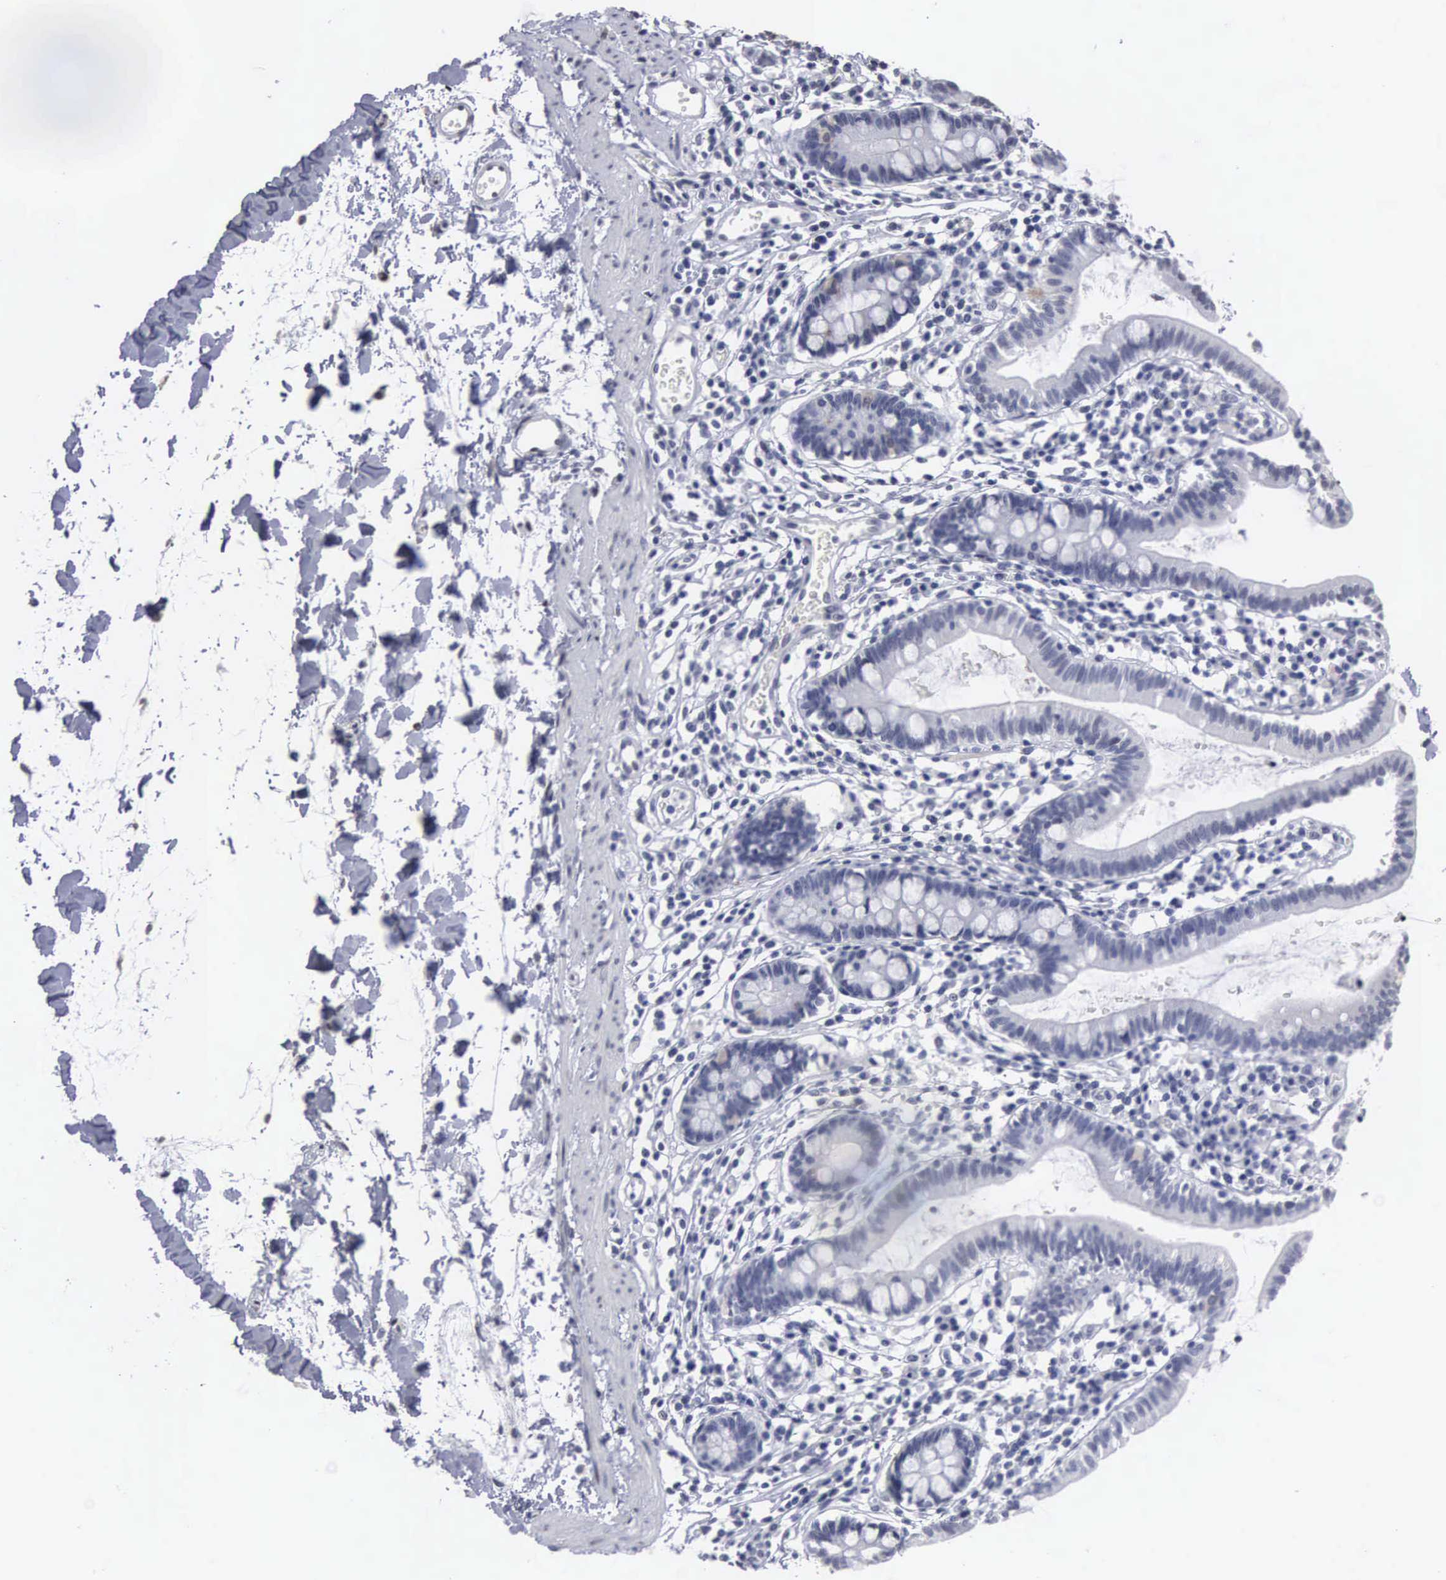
{"staining": {"intensity": "negative", "quantity": "none", "location": "none"}, "tissue": "small intestine", "cell_type": "Glandular cells", "image_type": "normal", "snomed": [{"axis": "morphology", "description": "Normal tissue, NOS"}, {"axis": "topography", "description": "Small intestine"}], "caption": "Glandular cells show no significant staining in unremarkable small intestine. (DAB IHC visualized using brightfield microscopy, high magnification).", "gene": "UPB1", "patient": {"sex": "female", "age": 37}}